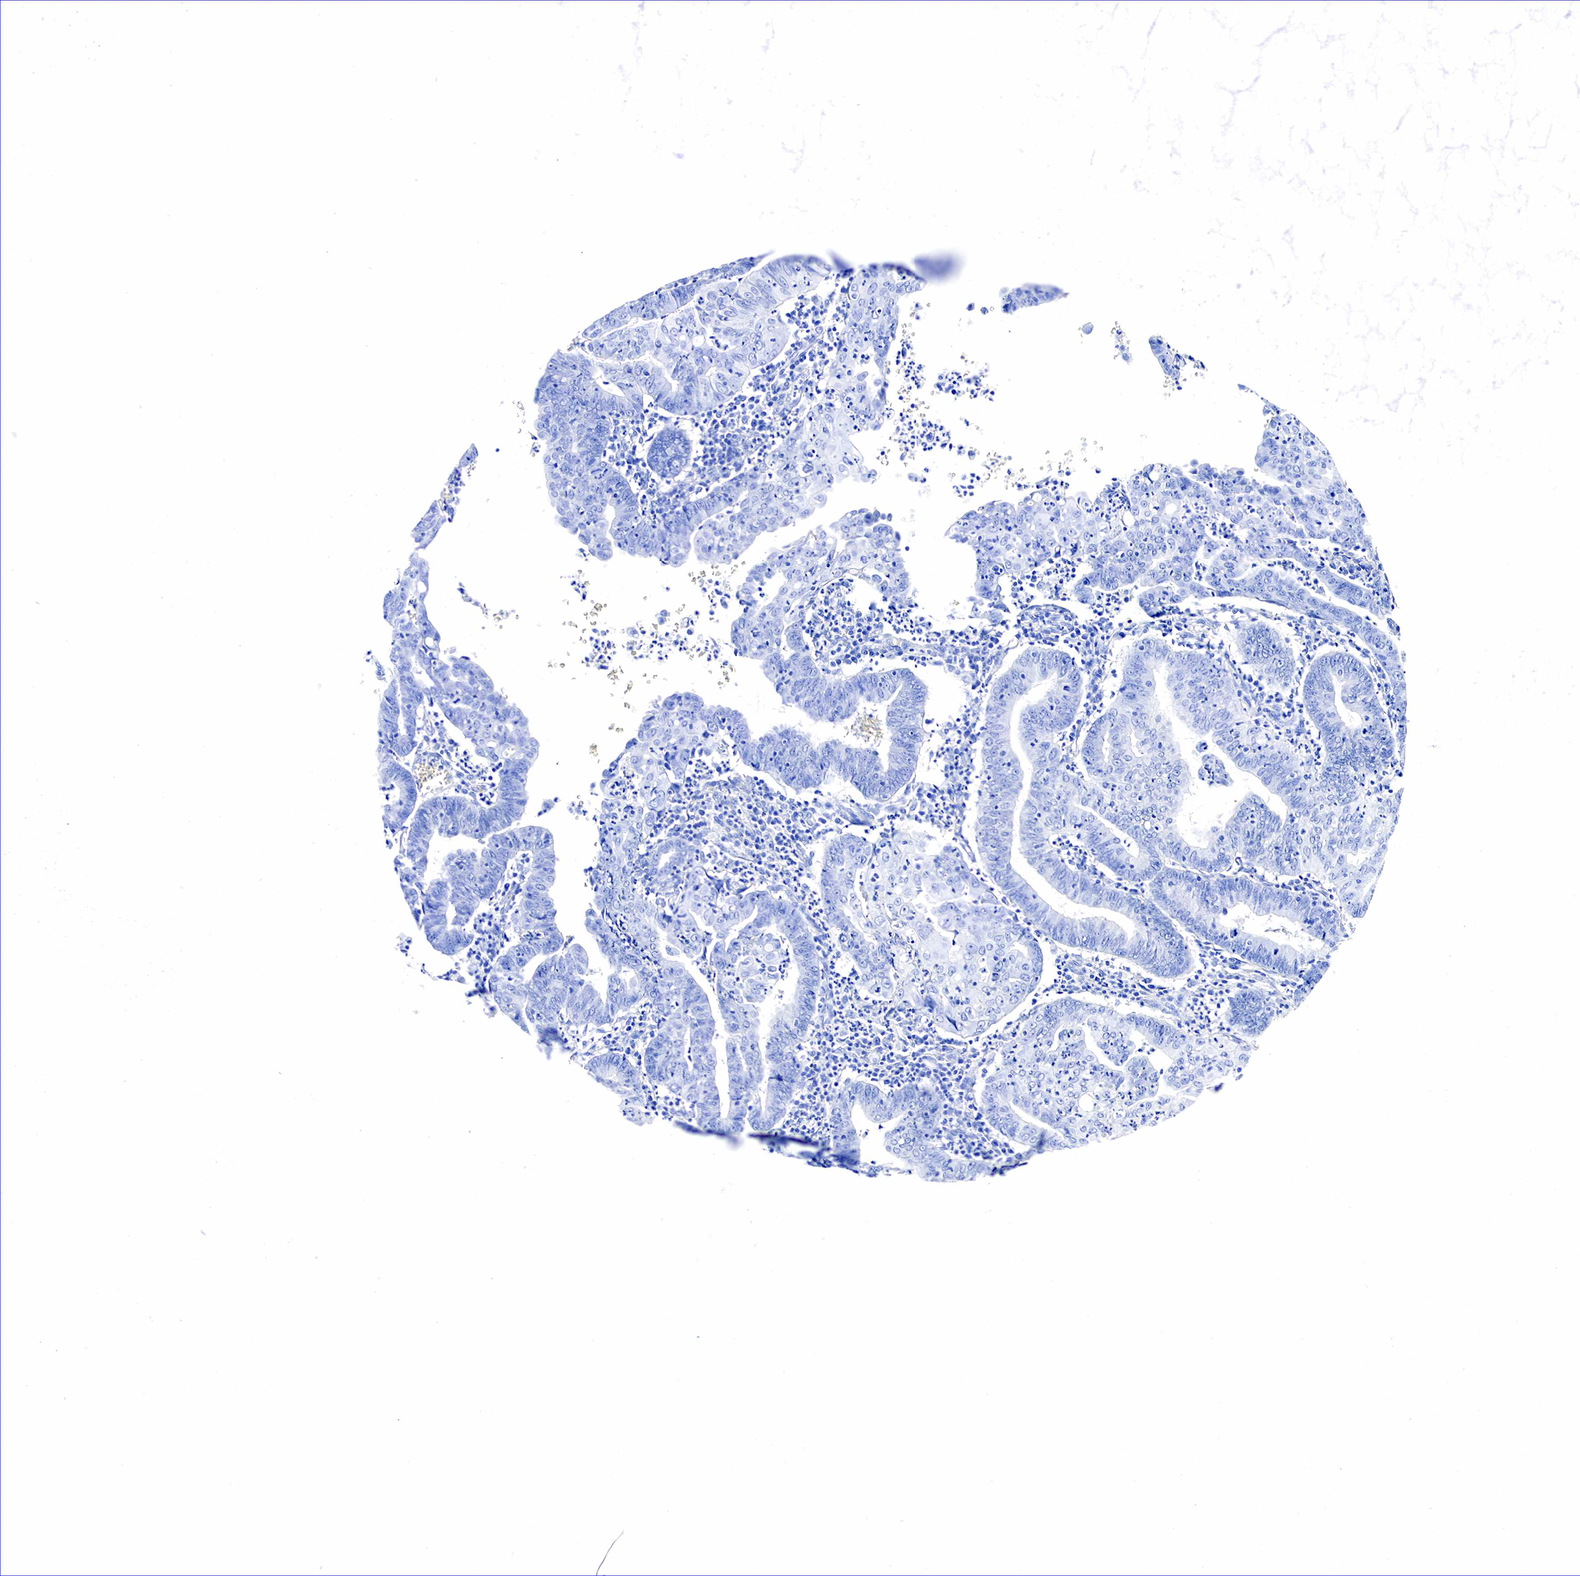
{"staining": {"intensity": "negative", "quantity": "none", "location": "none"}, "tissue": "endometrial cancer", "cell_type": "Tumor cells", "image_type": "cancer", "snomed": [{"axis": "morphology", "description": "Adenocarcinoma, NOS"}, {"axis": "topography", "description": "Endometrium"}], "caption": "There is no significant positivity in tumor cells of endometrial cancer.", "gene": "GAST", "patient": {"sex": "female", "age": 60}}